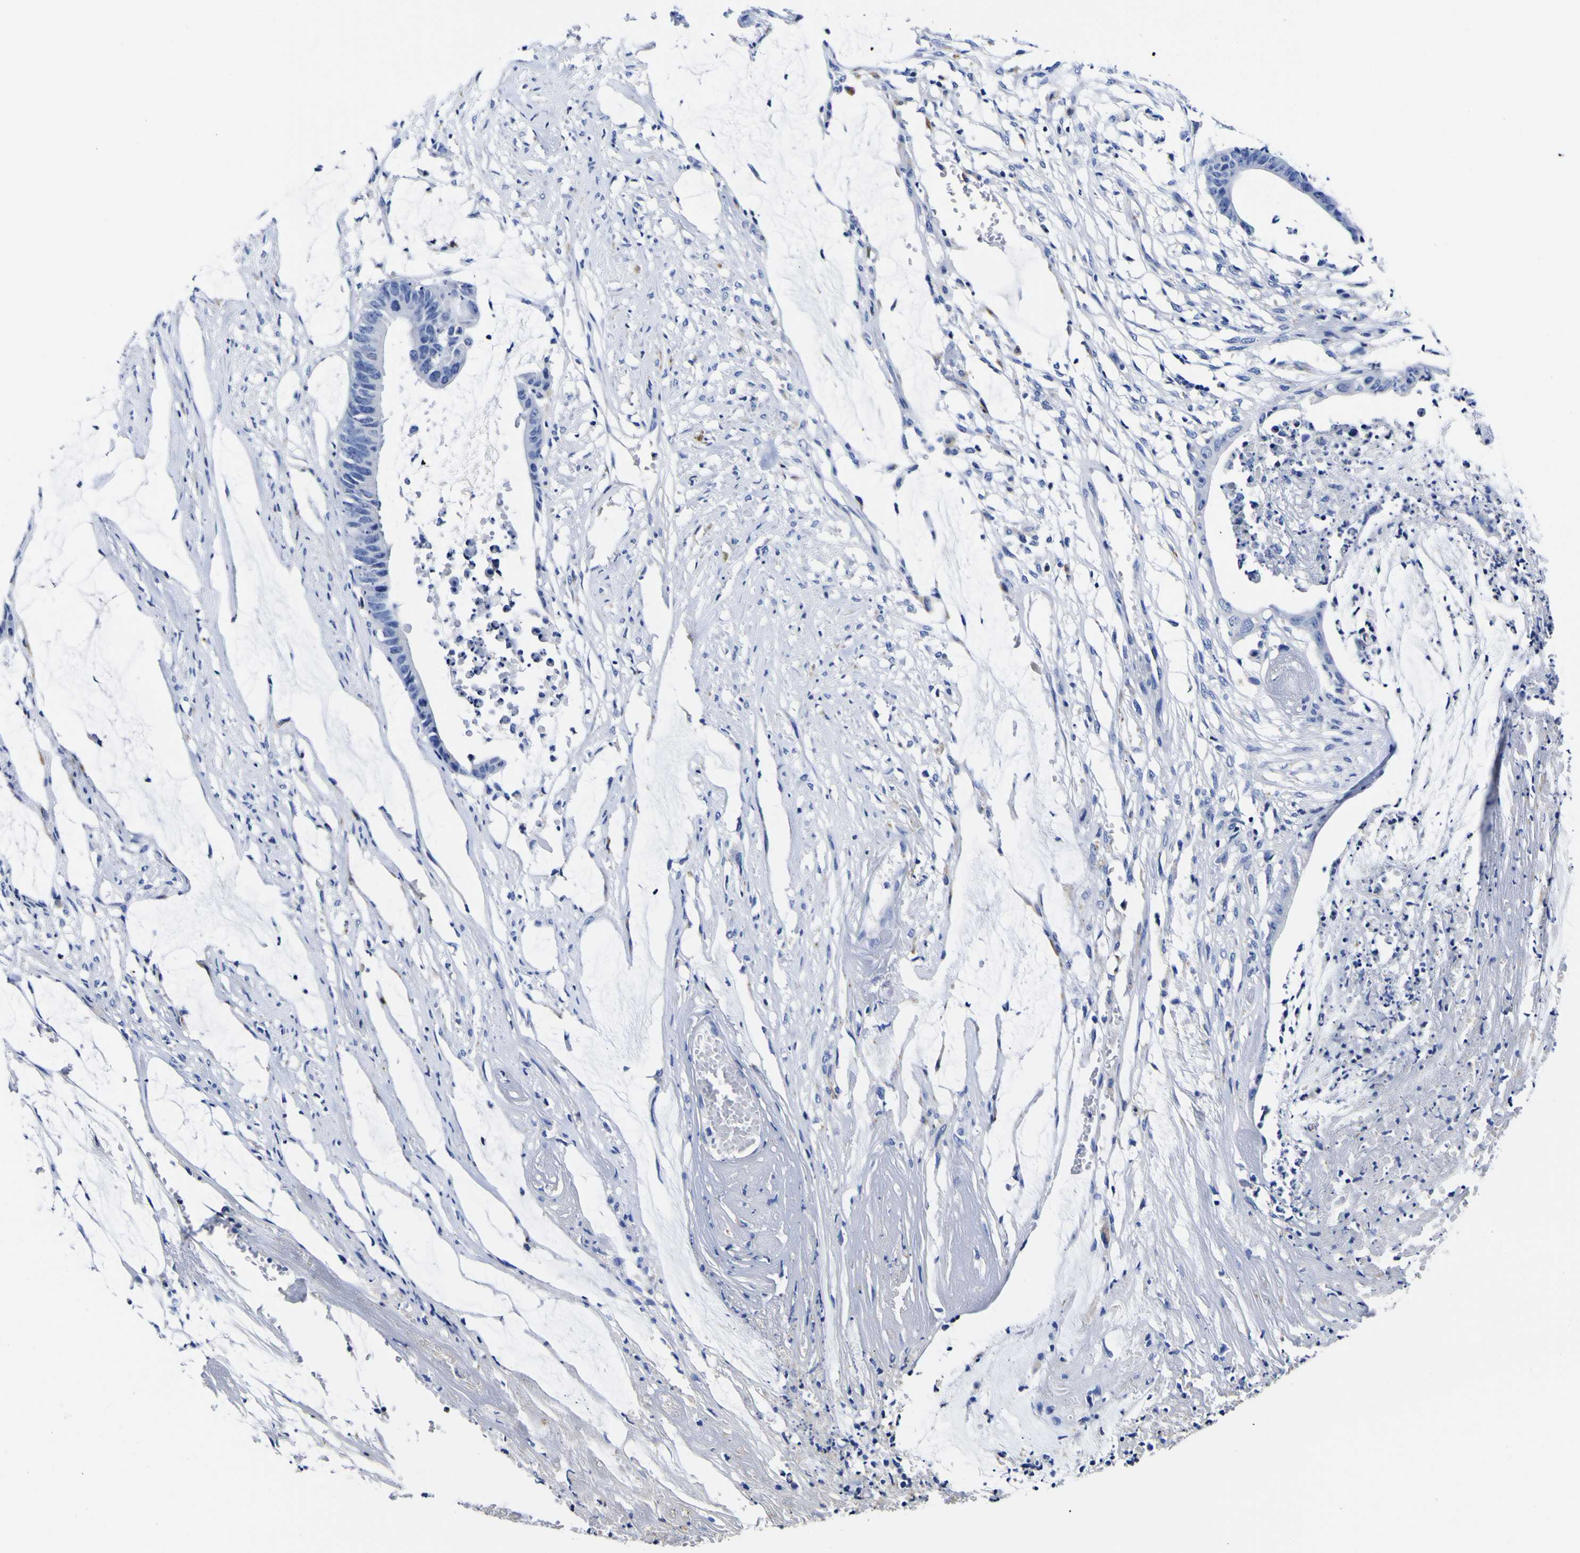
{"staining": {"intensity": "negative", "quantity": "none", "location": "none"}, "tissue": "colorectal cancer", "cell_type": "Tumor cells", "image_type": "cancer", "snomed": [{"axis": "morphology", "description": "Adenocarcinoma, NOS"}, {"axis": "topography", "description": "Rectum"}], "caption": "IHC image of neoplastic tissue: human colorectal cancer stained with DAB shows no significant protein expression in tumor cells.", "gene": "HLA-DQA1", "patient": {"sex": "female", "age": 66}}